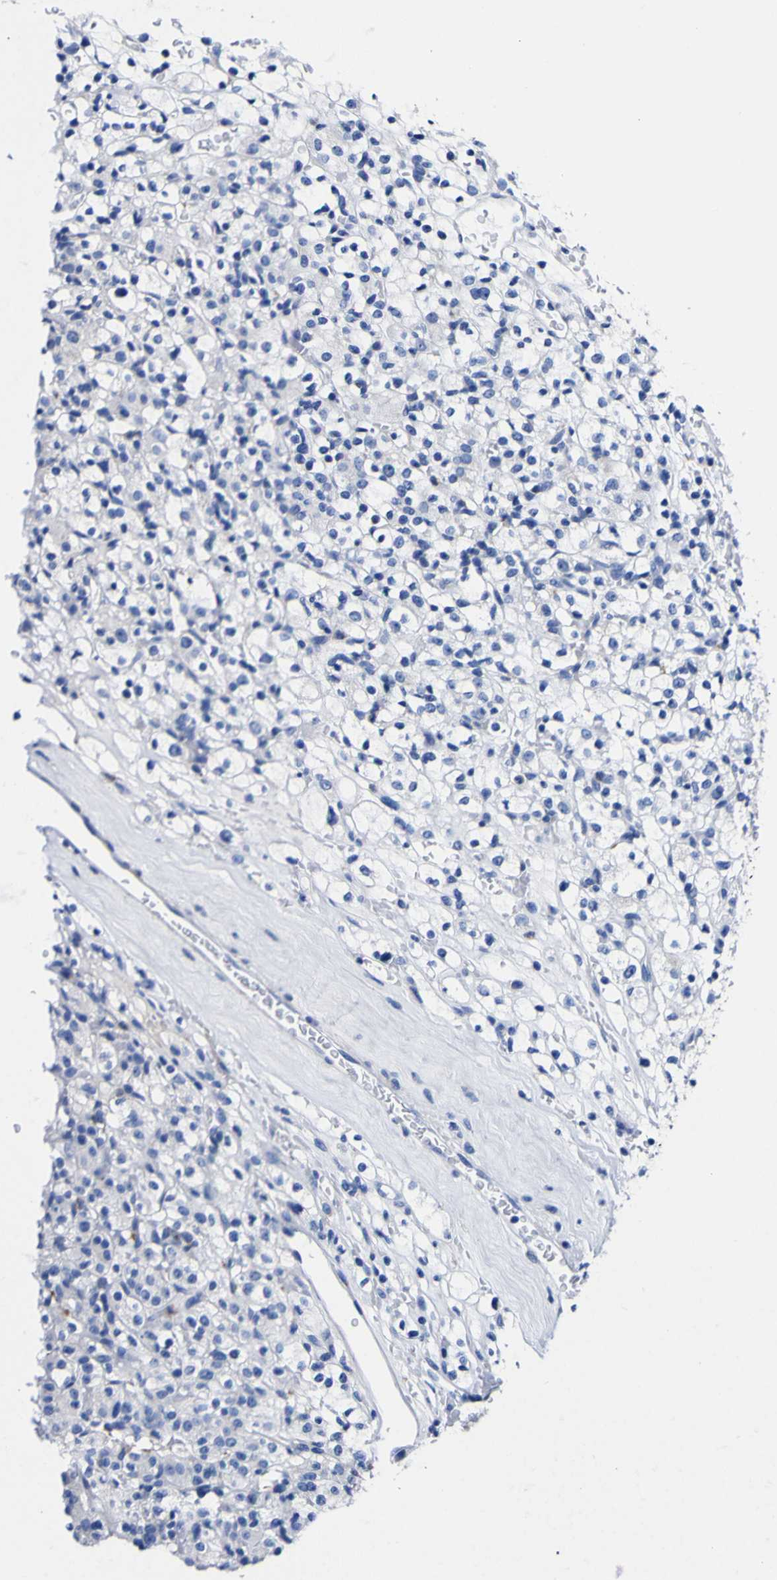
{"staining": {"intensity": "negative", "quantity": "none", "location": "none"}, "tissue": "renal cancer", "cell_type": "Tumor cells", "image_type": "cancer", "snomed": [{"axis": "morphology", "description": "Normal tissue, NOS"}, {"axis": "morphology", "description": "Adenocarcinoma, NOS"}, {"axis": "topography", "description": "Kidney"}], "caption": "A micrograph of renal cancer (adenocarcinoma) stained for a protein displays no brown staining in tumor cells.", "gene": "HLA-DQA1", "patient": {"sex": "female", "age": 72}}